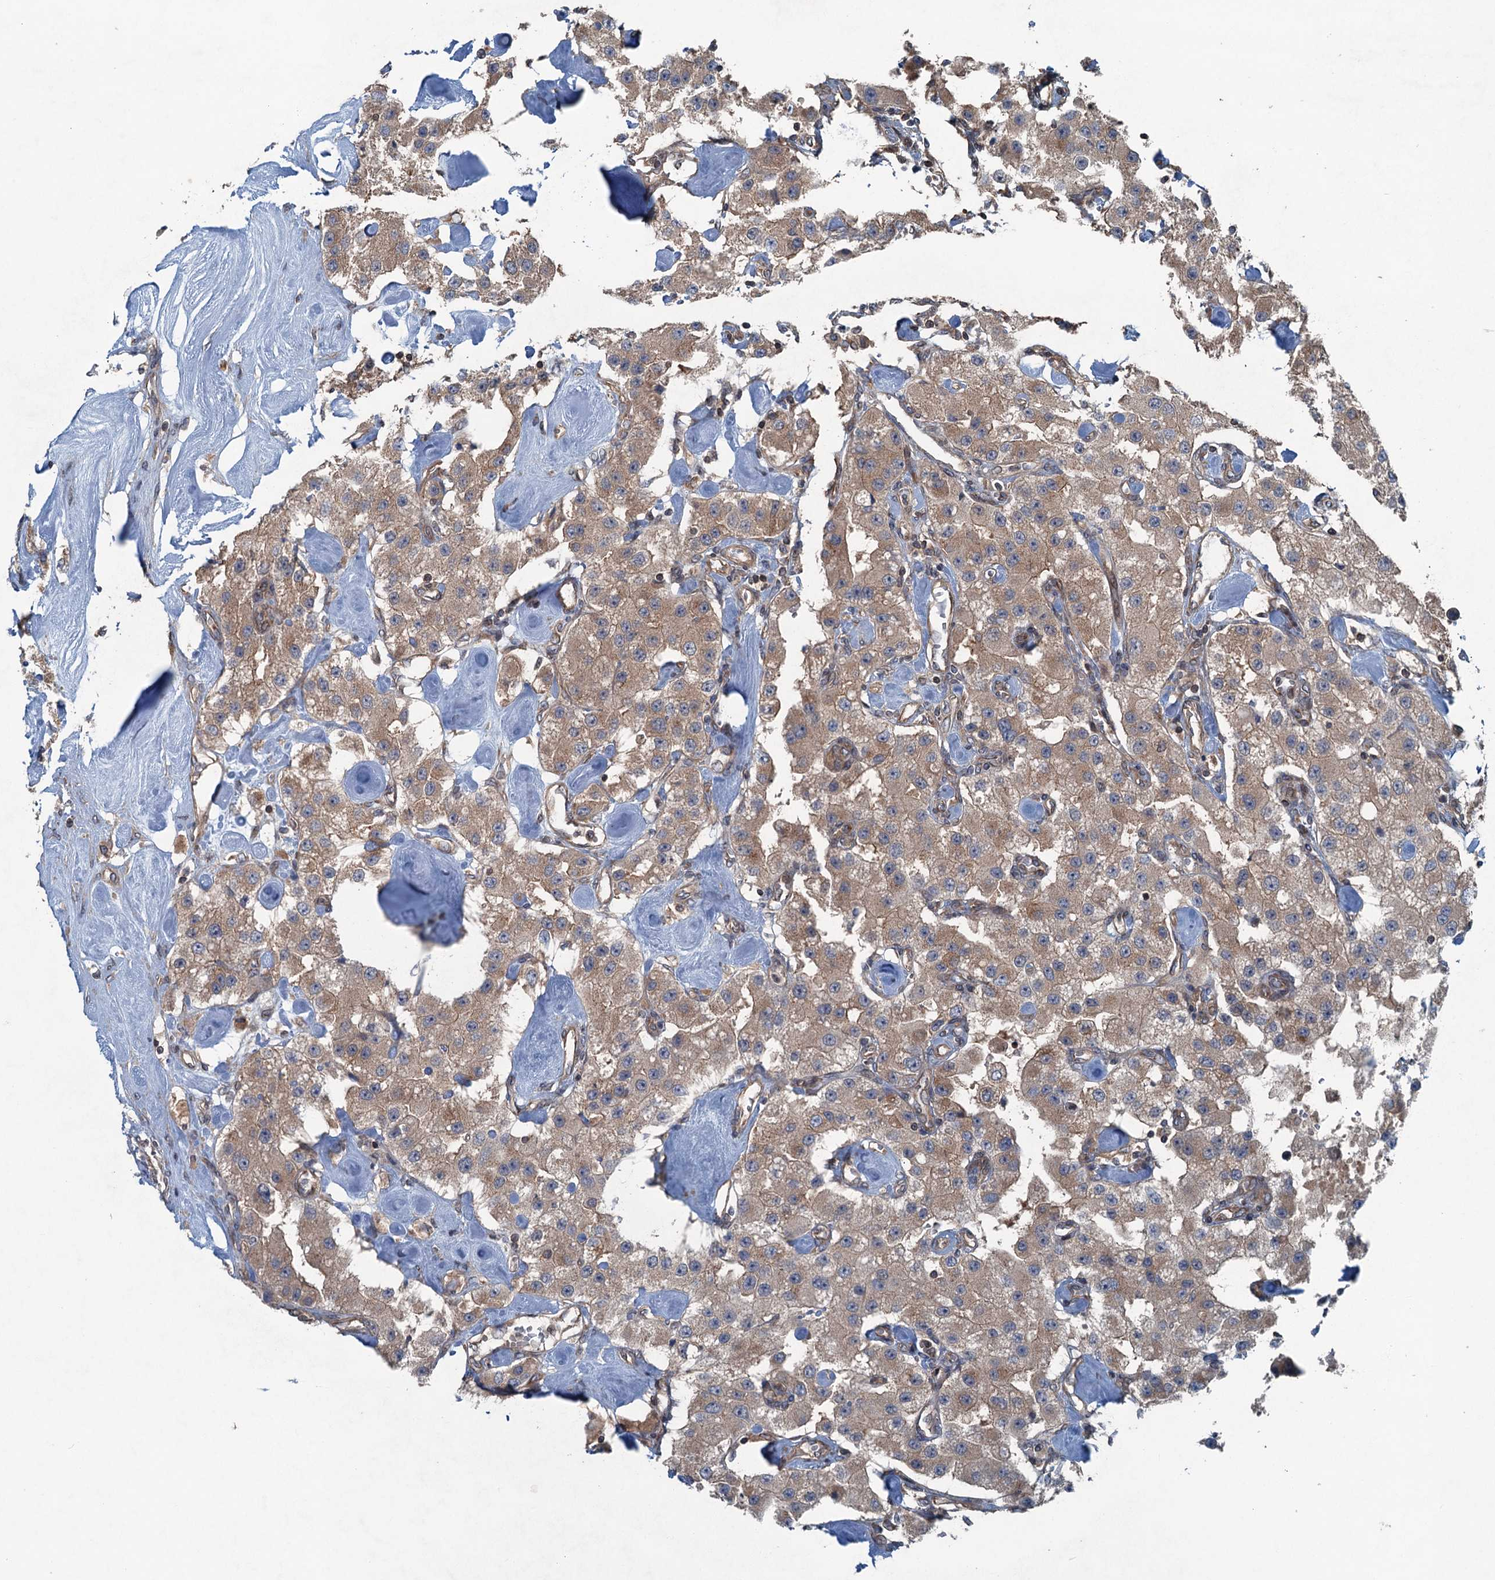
{"staining": {"intensity": "moderate", "quantity": ">75%", "location": "cytoplasmic/membranous"}, "tissue": "carcinoid", "cell_type": "Tumor cells", "image_type": "cancer", "snomed": [{"axis": "morphology", "description": "Carcinoid, malignant, NOS"}, {"axis": "topography", "description": "Pancreas"}], "caption": "Immunohistochemistry photomicrograph of neoplastic tissue: human carcinoid stained using IHC demonstrates medium levels of moderate protein expression localized specifically in the cytoplasmic/membranous of tumor cells, appearing as a cytoplasmic/membranous brown color.", "gene": "TRAPPC8", "patient": {"sex": "male", "age": 41}}